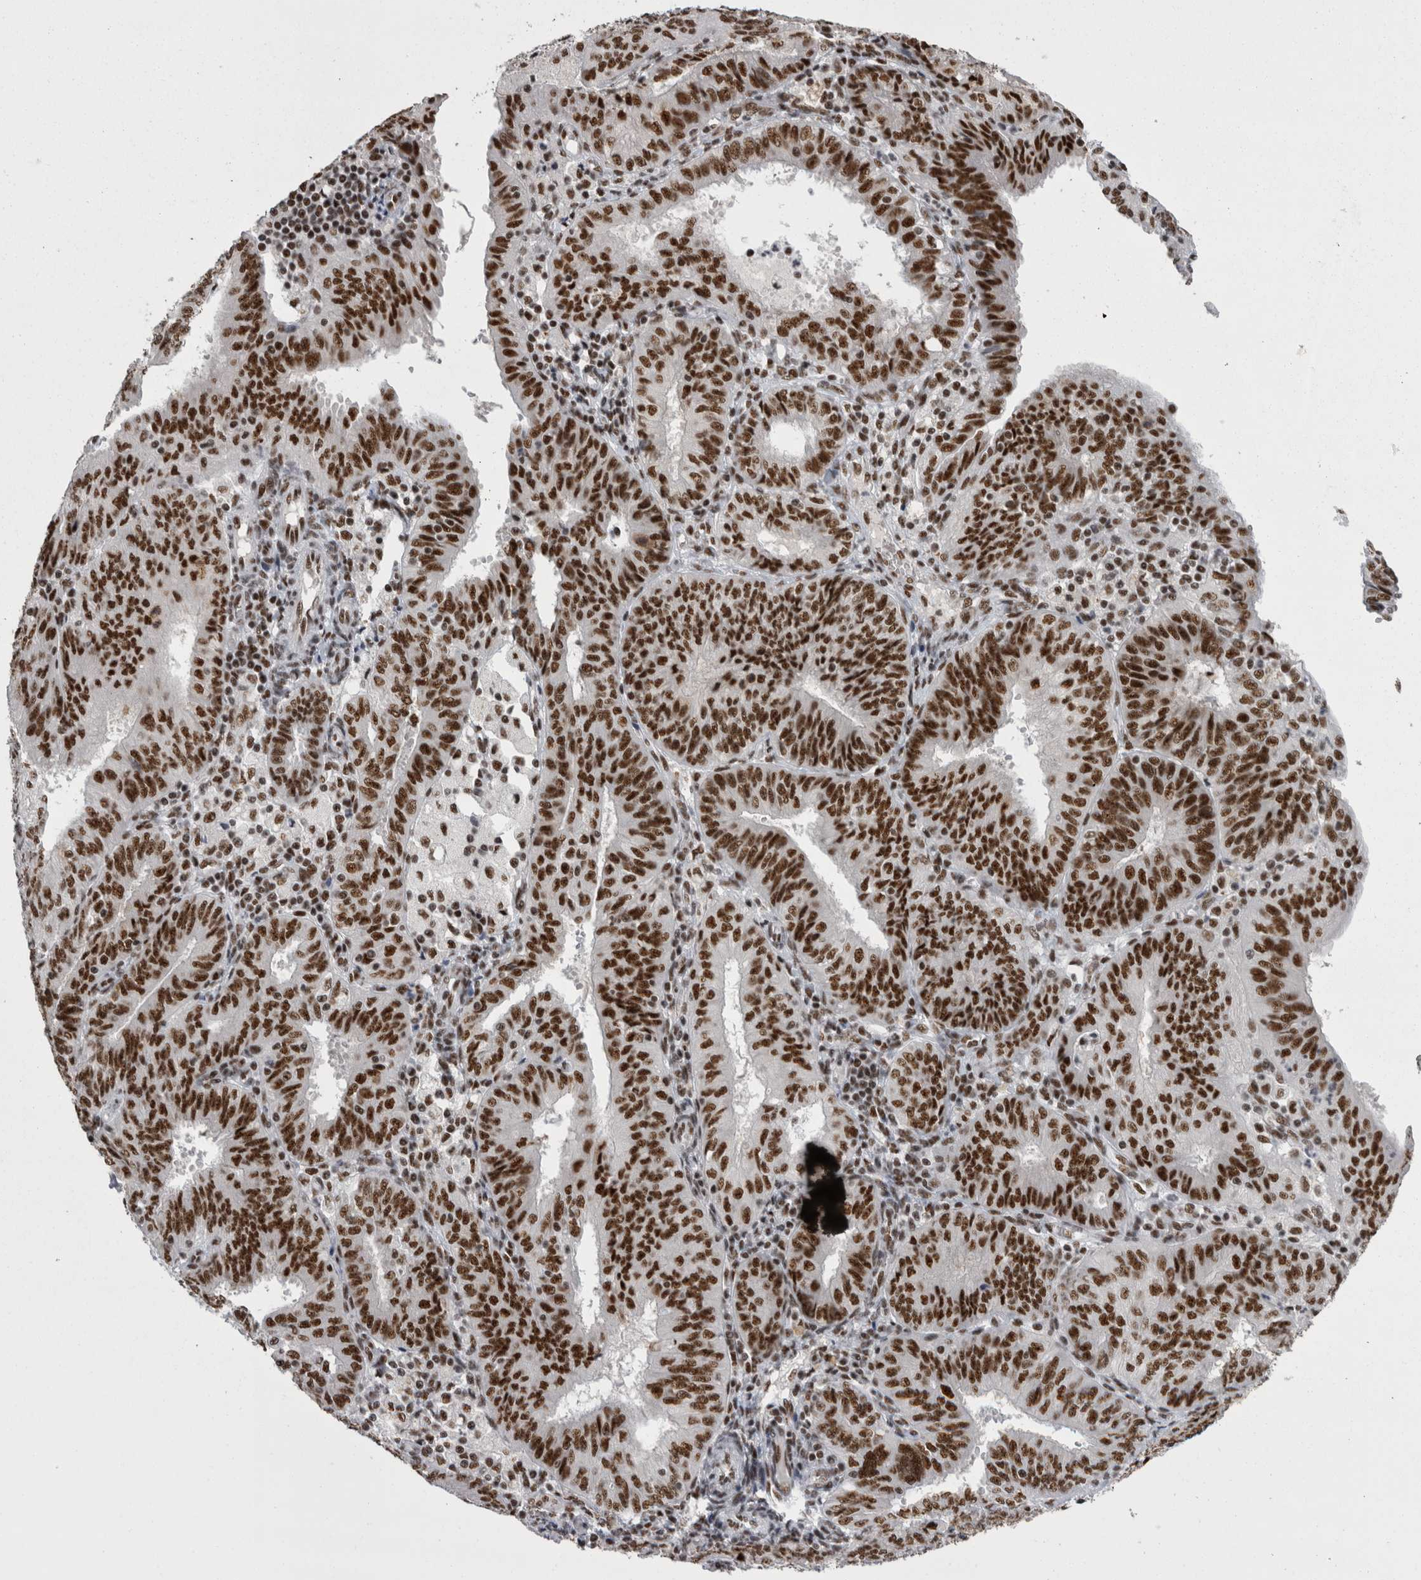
{"staining": {"intensity": "strong", "quantity": ">75%", "location": "nuclear"}, "tissue": "endometrial cancer", "cell_type": "Tumor cells", "image_type": "cancer", "snomed": [{"axis": "morphology", "description": "Adenocarcinoma, NOS"}, {"axis": "topography", "description": "Endometrium"}], "caption": "High-power microscopy captured an IHC histopathology image of endometrial cancer, revealing strong nuclear staining in about >75% of tumor cells. The protein of interest is shown in brown color, while the nuclei are stained blue.", "gene": "SNRNP40", "patient": {"sex": "female", "age": 58}}